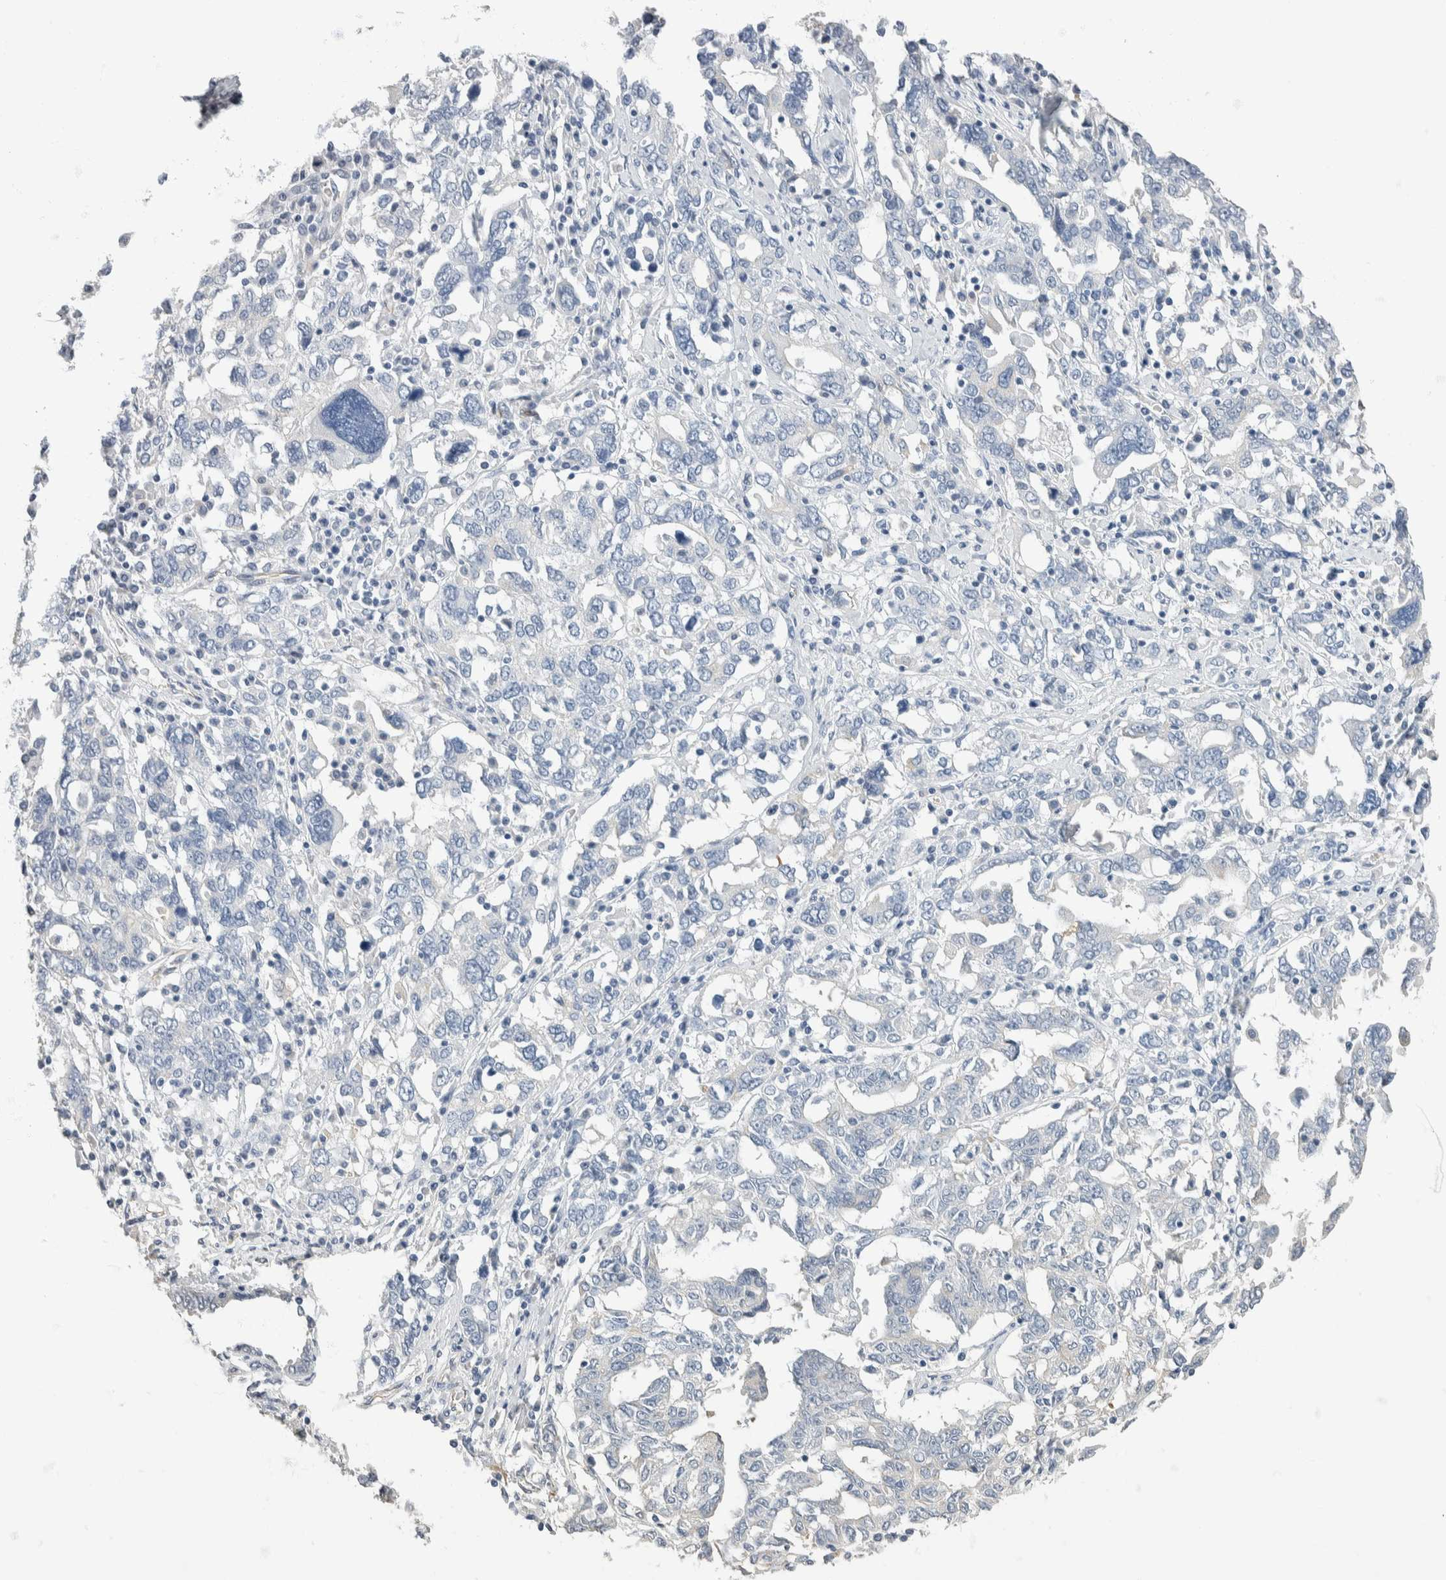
{"staining": {"intensity": "negative", "quantity": "none", "location": "none"}, "tissue": "ovarian cancer", "cell_type": "Tumor cells", "image_type": "cancer", "snomed": [{"axis": "morphology", "description": "Carcinoma, endometroid"}, {"axis": "topography", "description": "Ovary"}], "caption": "The photomicrograph displays no significant staining in tumor cells of ovarian cancer.", "gene": "NEFM", "patient": {"sex": "female", "age": 62}}